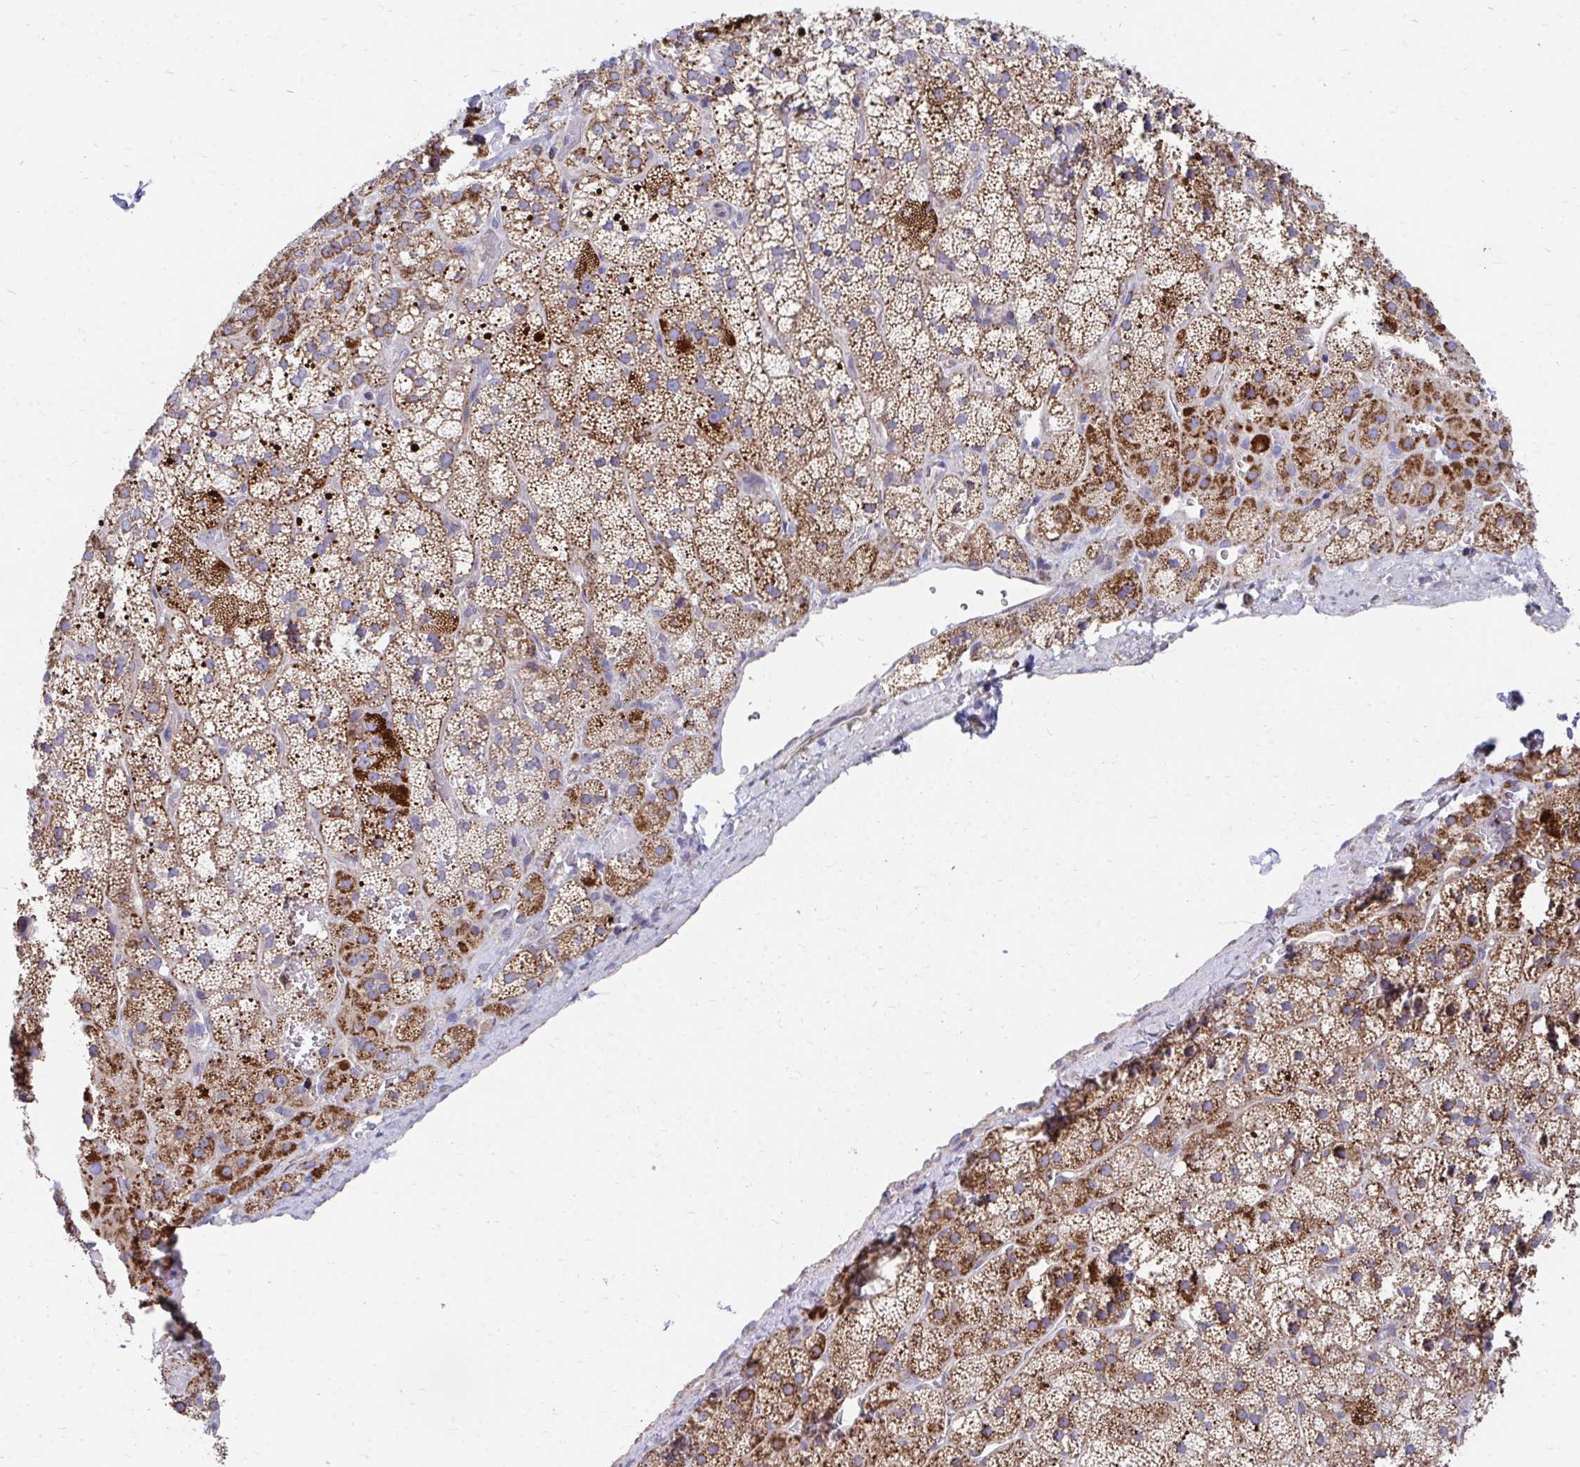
{"staining": {"intensity": "strong", "quantity": "25%-75%", "location": "cytoplasmic/membranous"}, "tissue": "adrenal gland", "cell_type": "Glandular cells", "image_type": "normal", "snomed": [{"axis": "morphology", "description": "Normal tissue, NOS"}, {"axis": "topography", "description": "Adrenal gland"}], "caption": "Immunohistochemical staining of normal adrenal gland displays strong cytoplasmic/membranous protein expression in approximately 25%-75% of glandular cells.", "gene": "FHIP1B", "patient": {"sex": "male", "age": 57}}